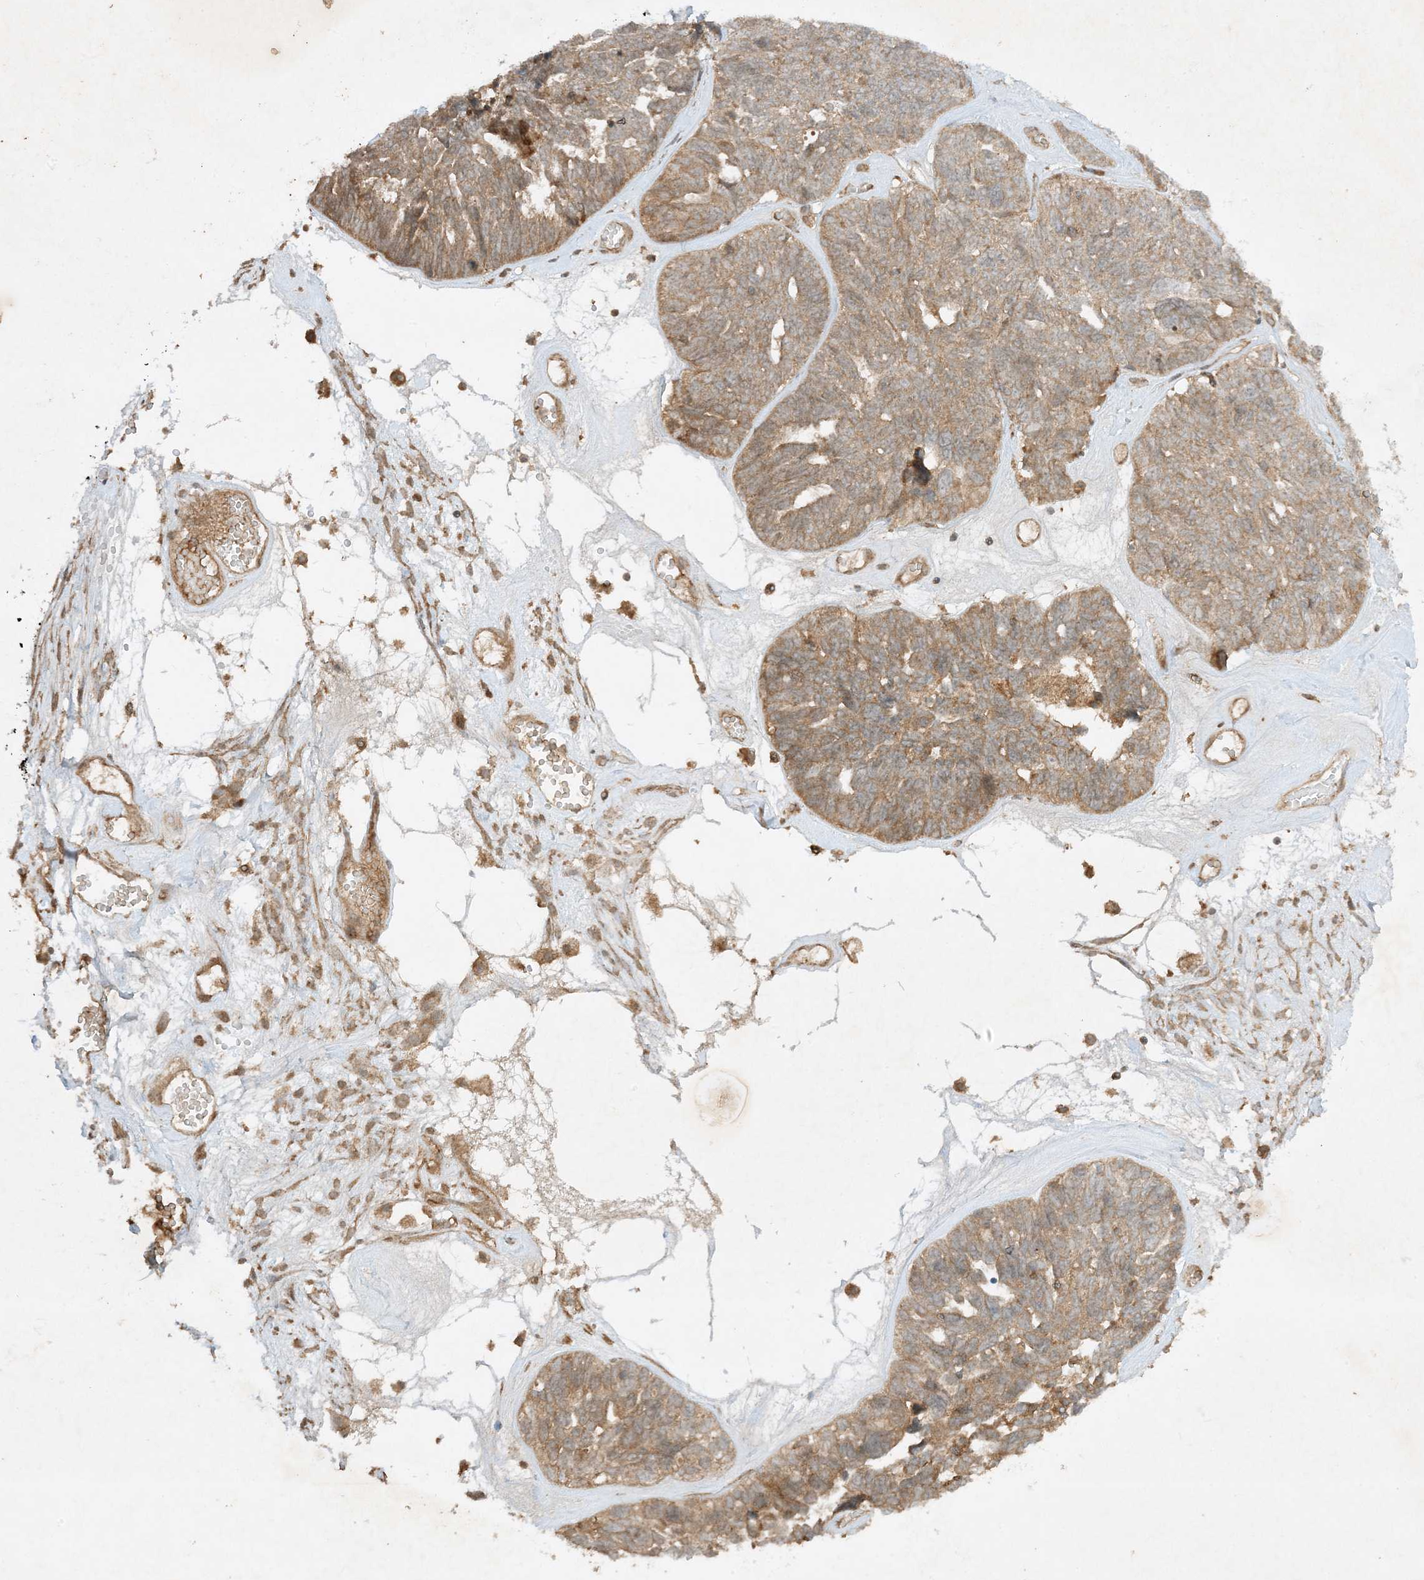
{"staining": {"intensity": "moderate", "quantity": ">75%", "location": "cytoplasmic/membranous"}, "tissue": "ovarian cancer", "cell_type": "Tumor cells", "image_type": "cancer", "snomed": [{"axis": "morphology", "description": "Cystadenocarcinoma, serous, NOS"}, {"axis": "topography", "description": "Ovary"}], "caption": "Ovarian cancer (serous cystadenocarcinoma) tissue reveals moderate cytoplasmic/membranous expression in about >75% of tumor cells, visualized by immunohistochemistry. (brown staining indicates protein expression, while blue staining denotes nuclei).", "gene": "XRN1", "patient": {"sex": "female", "age": 79}}